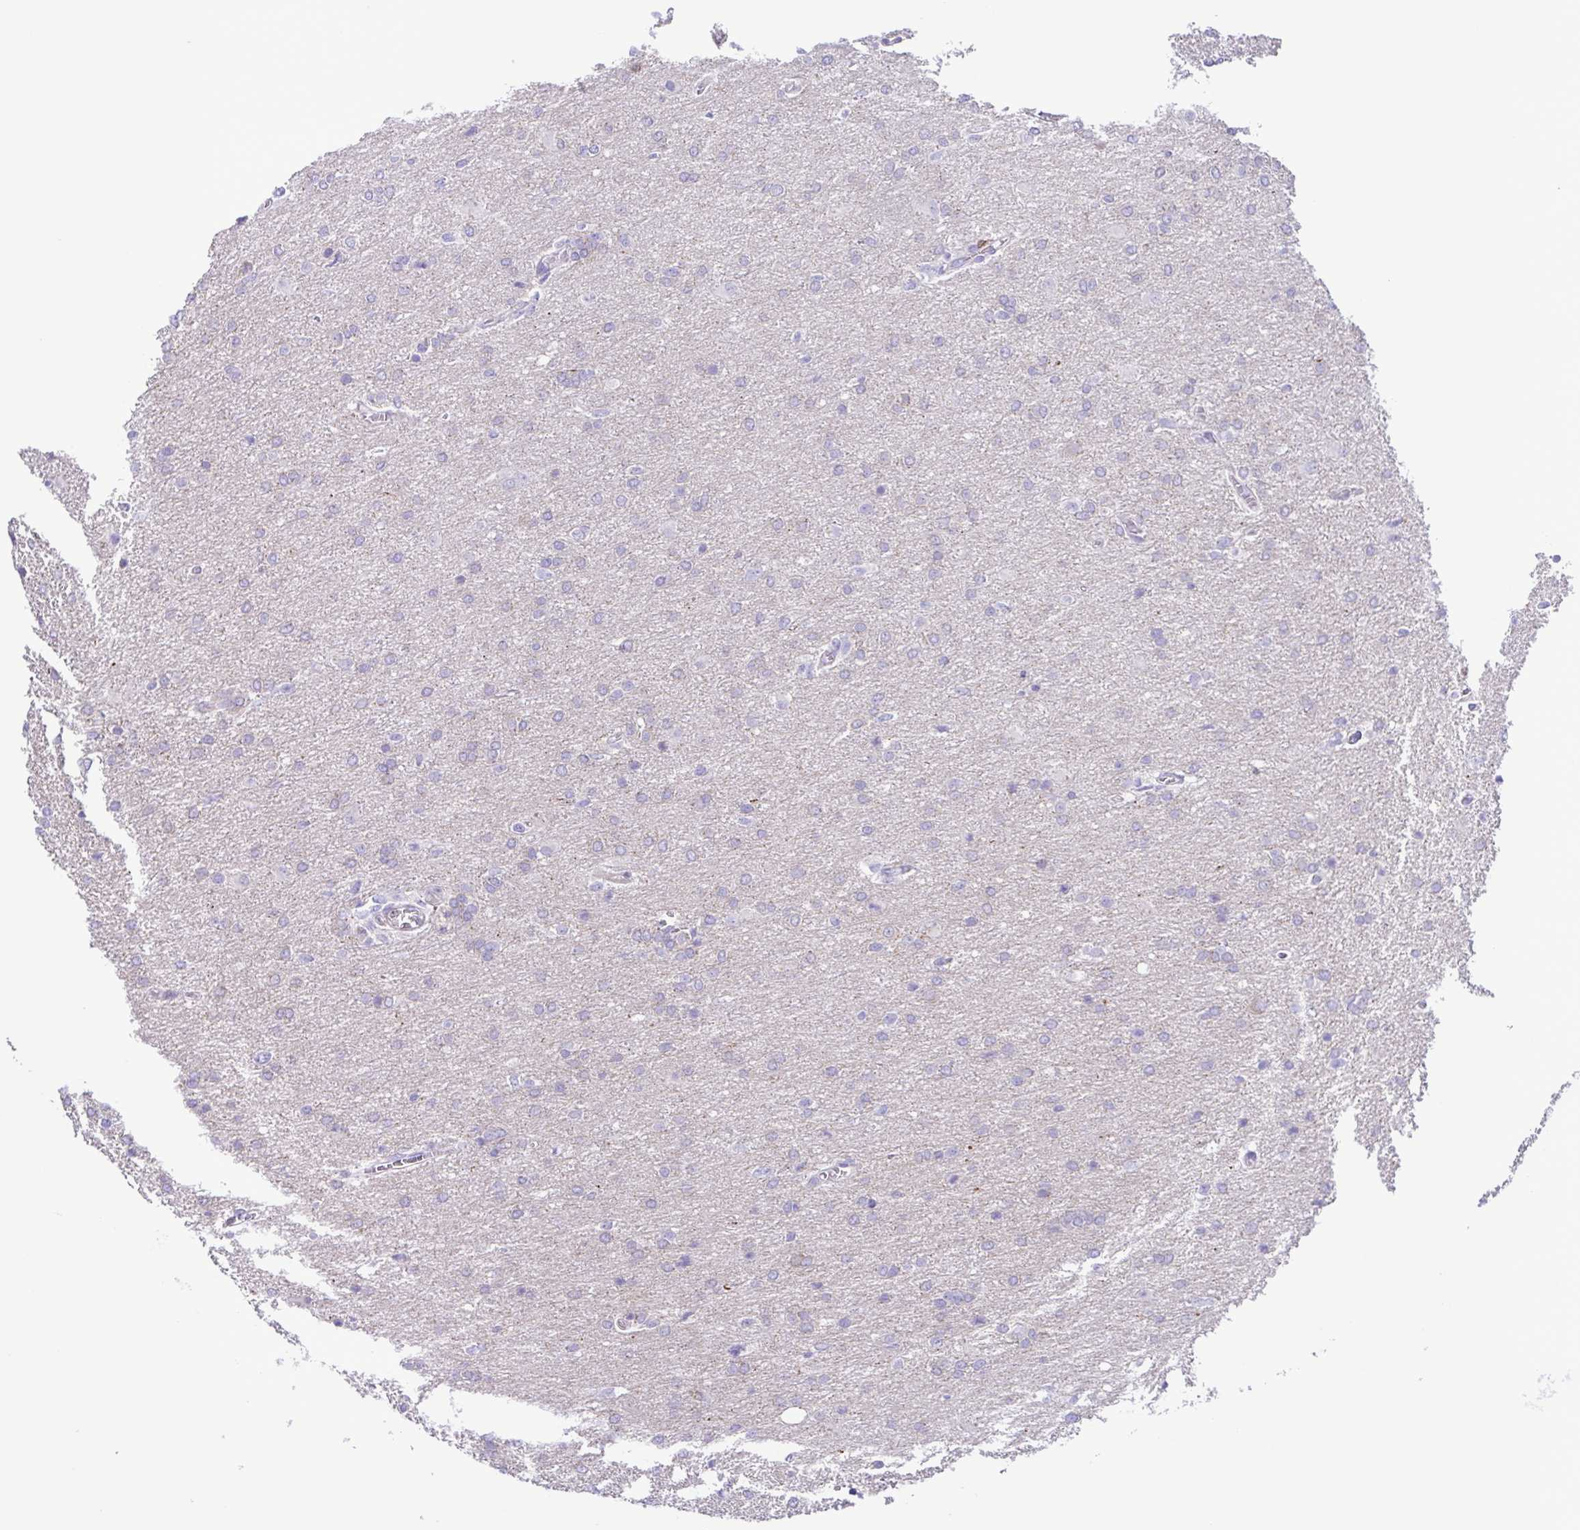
{"staining": {"intensity": "negative", "quantity": "none", "location": "none"}, "tissue": "glioma", "cell_type": "Tumor cells", "image_type": "cancer", "snomed": [{"axis": "morphology", "description": "Glioma, malignant, High grade"}, {"axis": "topography", "description": "Brain"}], "caption": "Tumor cells show no significant positivity in glioma.", "gene": "FLT1", "patient": {"sex": "male", "age": 68}}